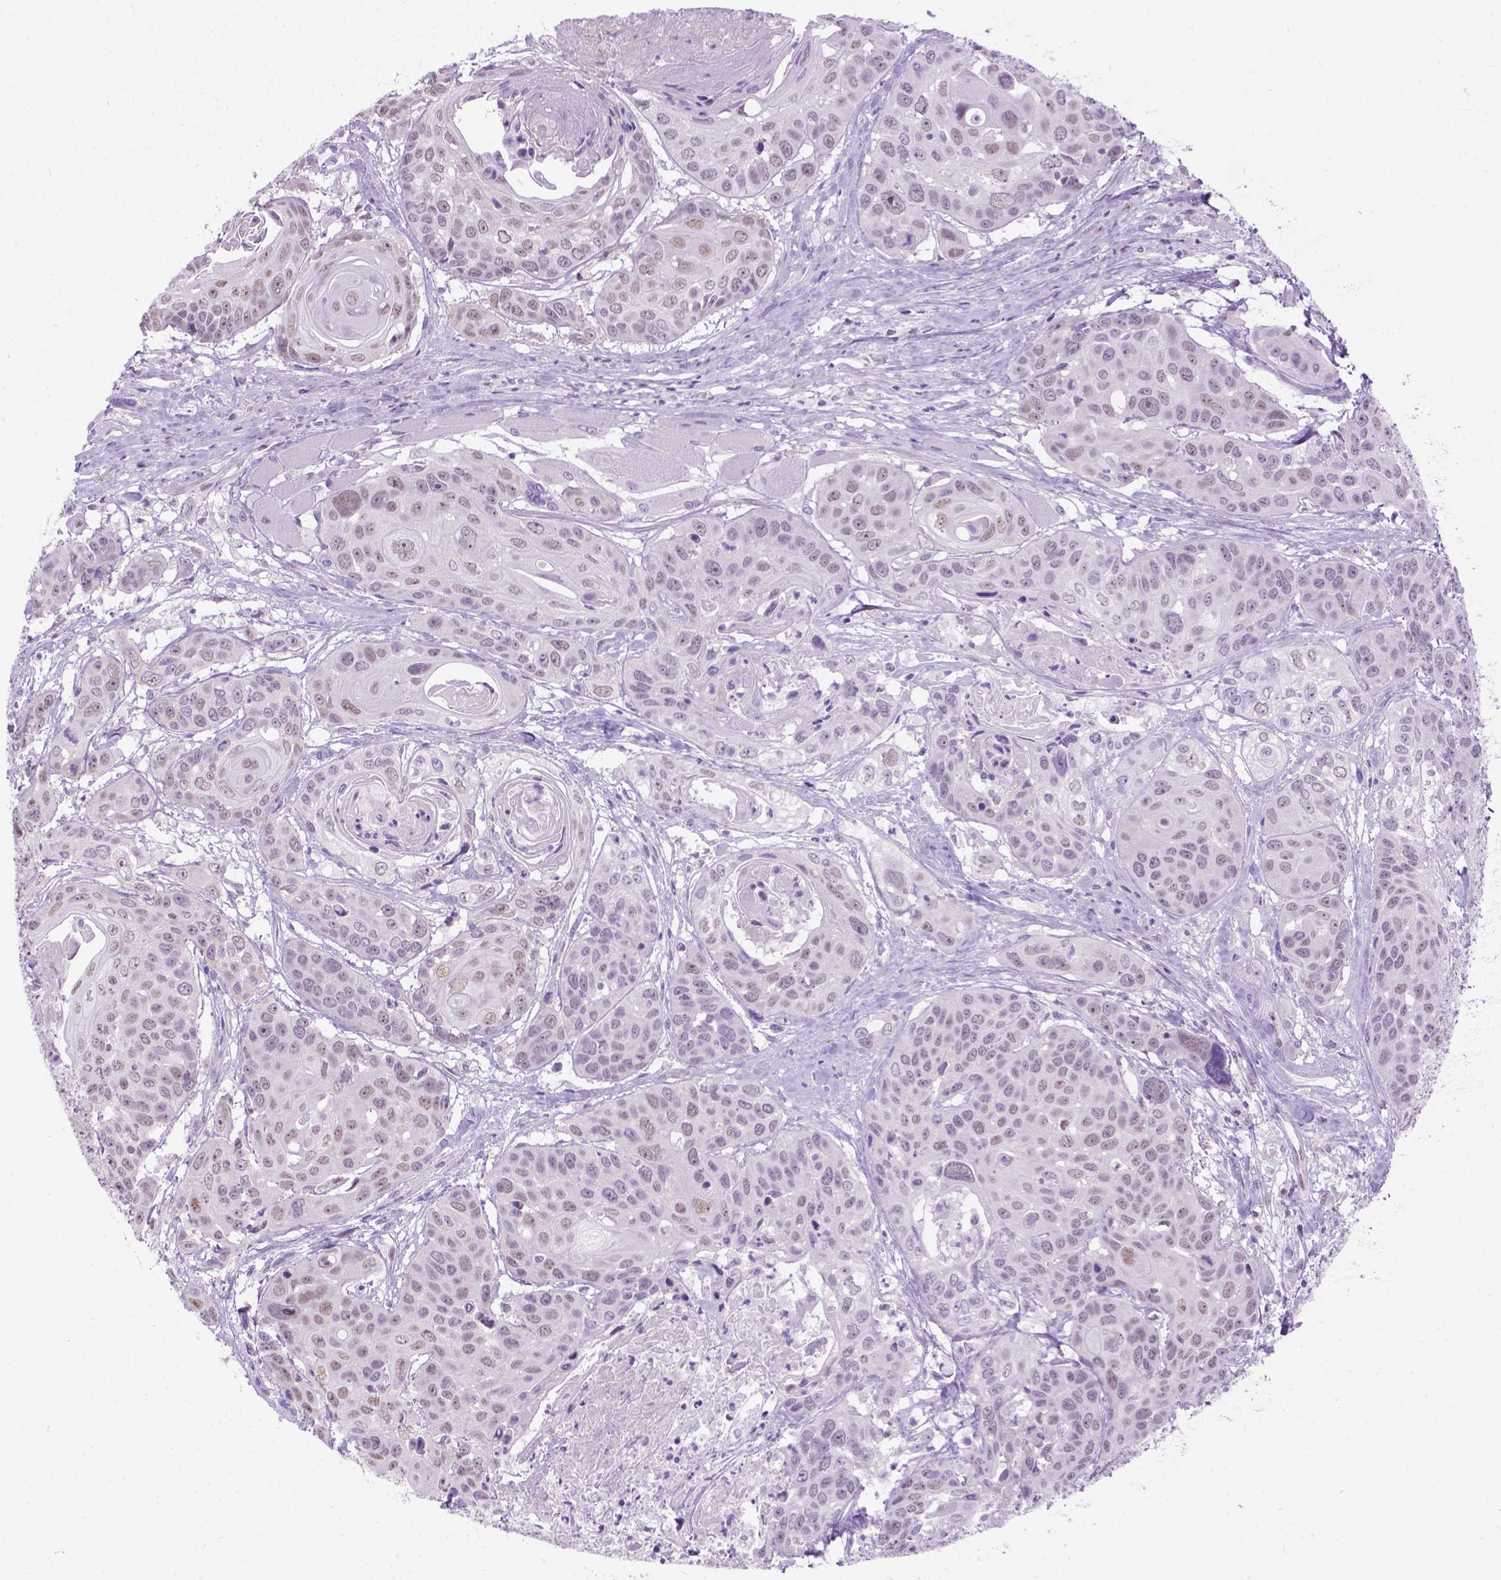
{"staining": {"intensity": "weak", "quantity": "25%-75%", "location": "nuclear"}, "tissue": "head and neck cancer", "cell_type": "Tumor cells", "image_type": "cancer", "snomed": [{"axis": "morphology", "description": "Squamous cell carcinoma, NOS"}, {"axis": "topography", "description": "Oral tissue"}, {"axis": "topography", "description": "Head-Neck"}], "caption": "This photomicrograph reveals immunohistochemistry staining of human head and neck cancer, with low weak nuclear expression in about 25%-75% of tumor cells.", "gene": "APCDD1L", "patient": {"sex": "male", "age": 56}}